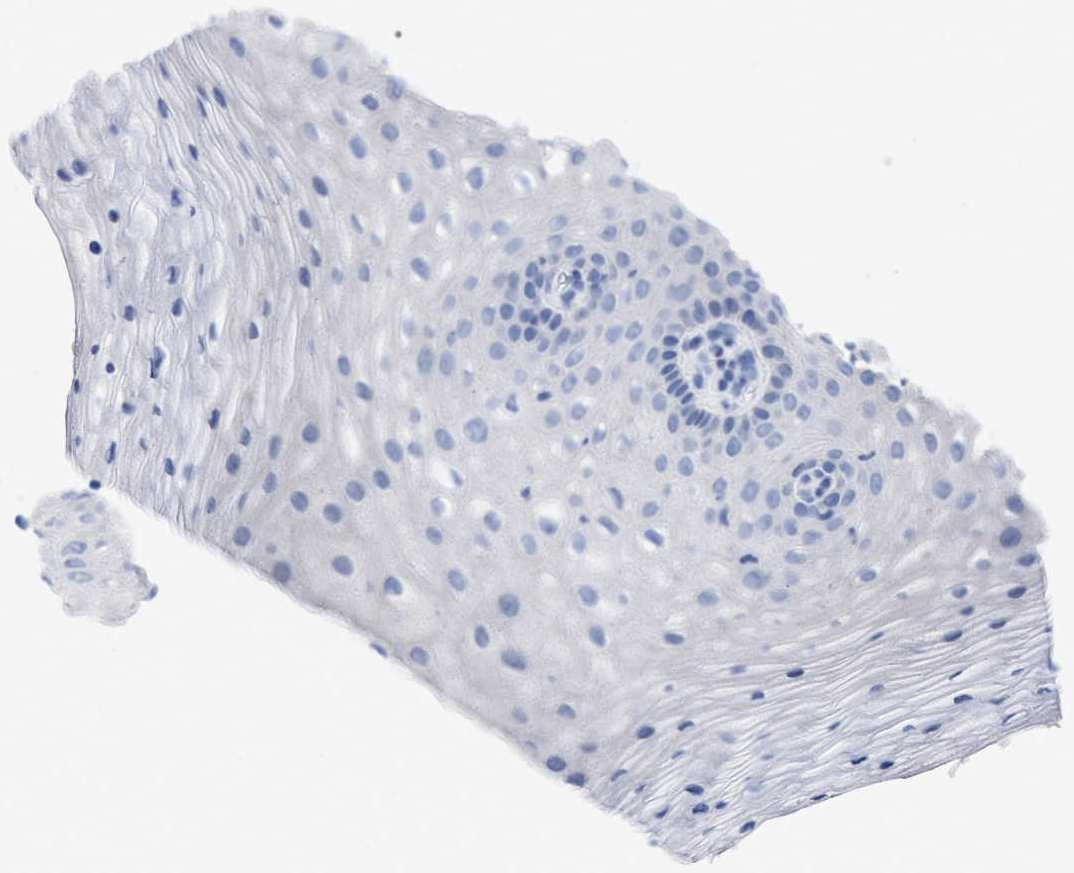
{"staining": {"intensity": "negative", "quantity": "none", "location": "none"}, "tissue": "vagina", "cell_type": "Squamous epithelial cells", "image_type": "normal", "snomed": [{"axis": "morphology", "description": "Normal tissue, NOS"}, {"axis": "topography", "description": "Vagina"}], "caption": "Normal vagina was stained to show a protein in brown. There is no significant expression in squamous epithelial cells. Nuclei are stained in blue.", "gene": "HAPLN1", "patient": {"sex": "female", "age": 32}}